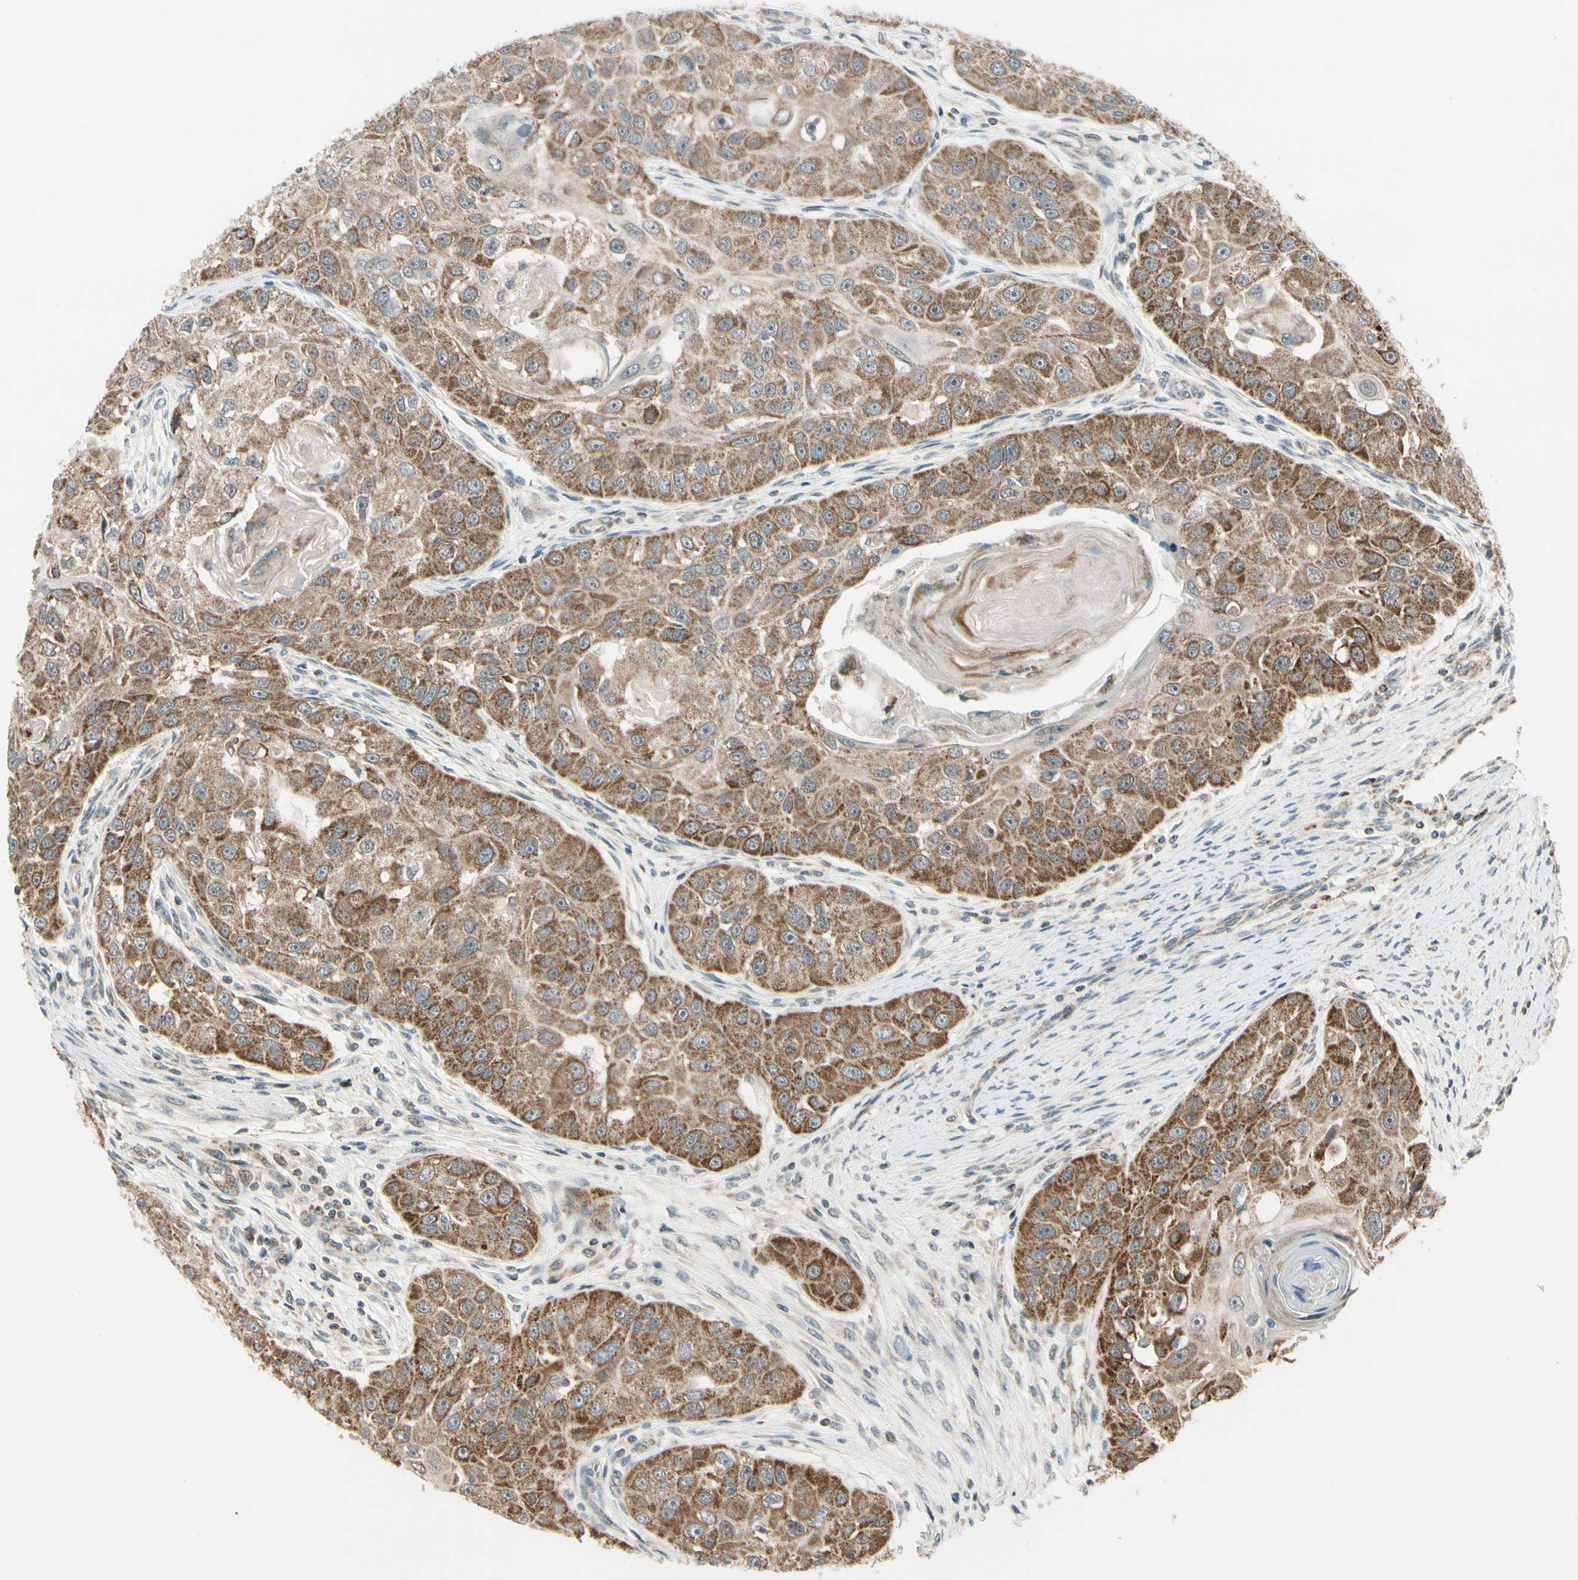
{"staining": {"intensity": "moderate", "quantity": ">75%", "location": "cytoplasmic/membranous"}, "tissue": "head and neck cancer", "cell_type": "Tumor cells", "image_type": "cancer", "snomed": [{"axis": "morphology", "description": "Normal tissue, NOS"}, {"axis": "morphology", "description": "Squamous cell carcinoma, NOS"}, {"axis": "topography", "description": "Skeletal muscle"}, {"axis": "topography", "description": "Head-Neck"}], "caption": "DAB (3,3'-diaminobenzidine) immunohistochemical staining of human head and neck squamous cell carcinoma demonstrates moderate cytoplasmic/membranous protein staining in about >75% of tumor cells.", "gene": "KHDC4", "patient": {"sex": "male", "age": 51}}